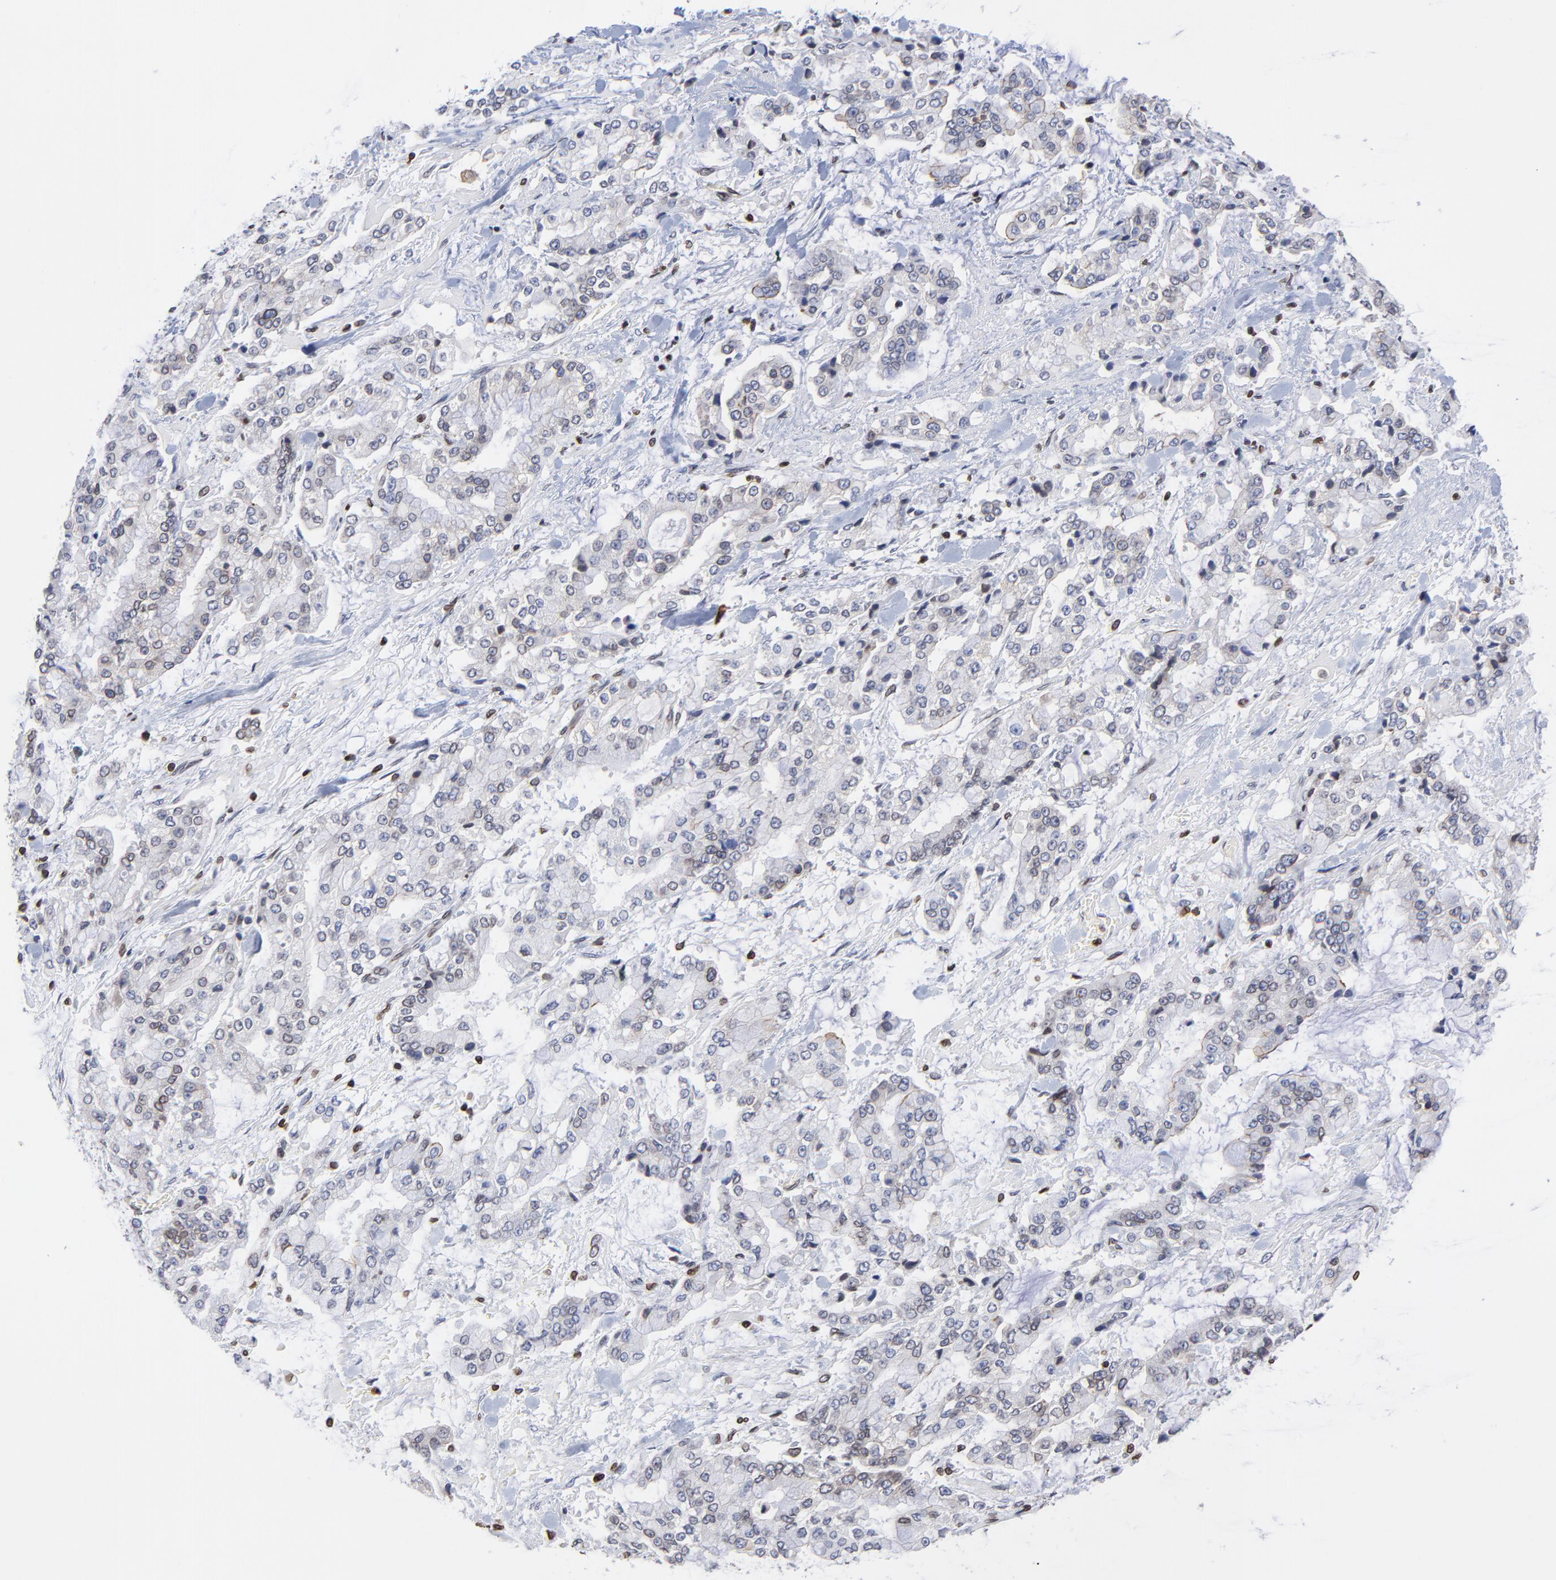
{"staining": {"intensity": "weak", "quantity": ">75%", "location": "cytoplasmic/membranous,nuclear"}, "tissue": "stomach cancer", "cell_type": "Tumor cells", "image_type": "cancer", "snomed": [{"axis": "morphology", "description": "Normal tissue, NOS"}, {"axis": "morphology", "description": "Adenocarcinoma, NOS"}, {"axis": "topography", "description": "Stomach, upper"}, {"axis": "topography", "description": "Stomach"}], "caption": "About >75% of tumor cells in adenocarcinoma (stomach) exhibit weak cytoplasmic/membranous and nuclear protein staining as visualized by brown immunohistochemical staining.", "gene": "THAP7", "patient": {"sex": "male", "age": 76}}